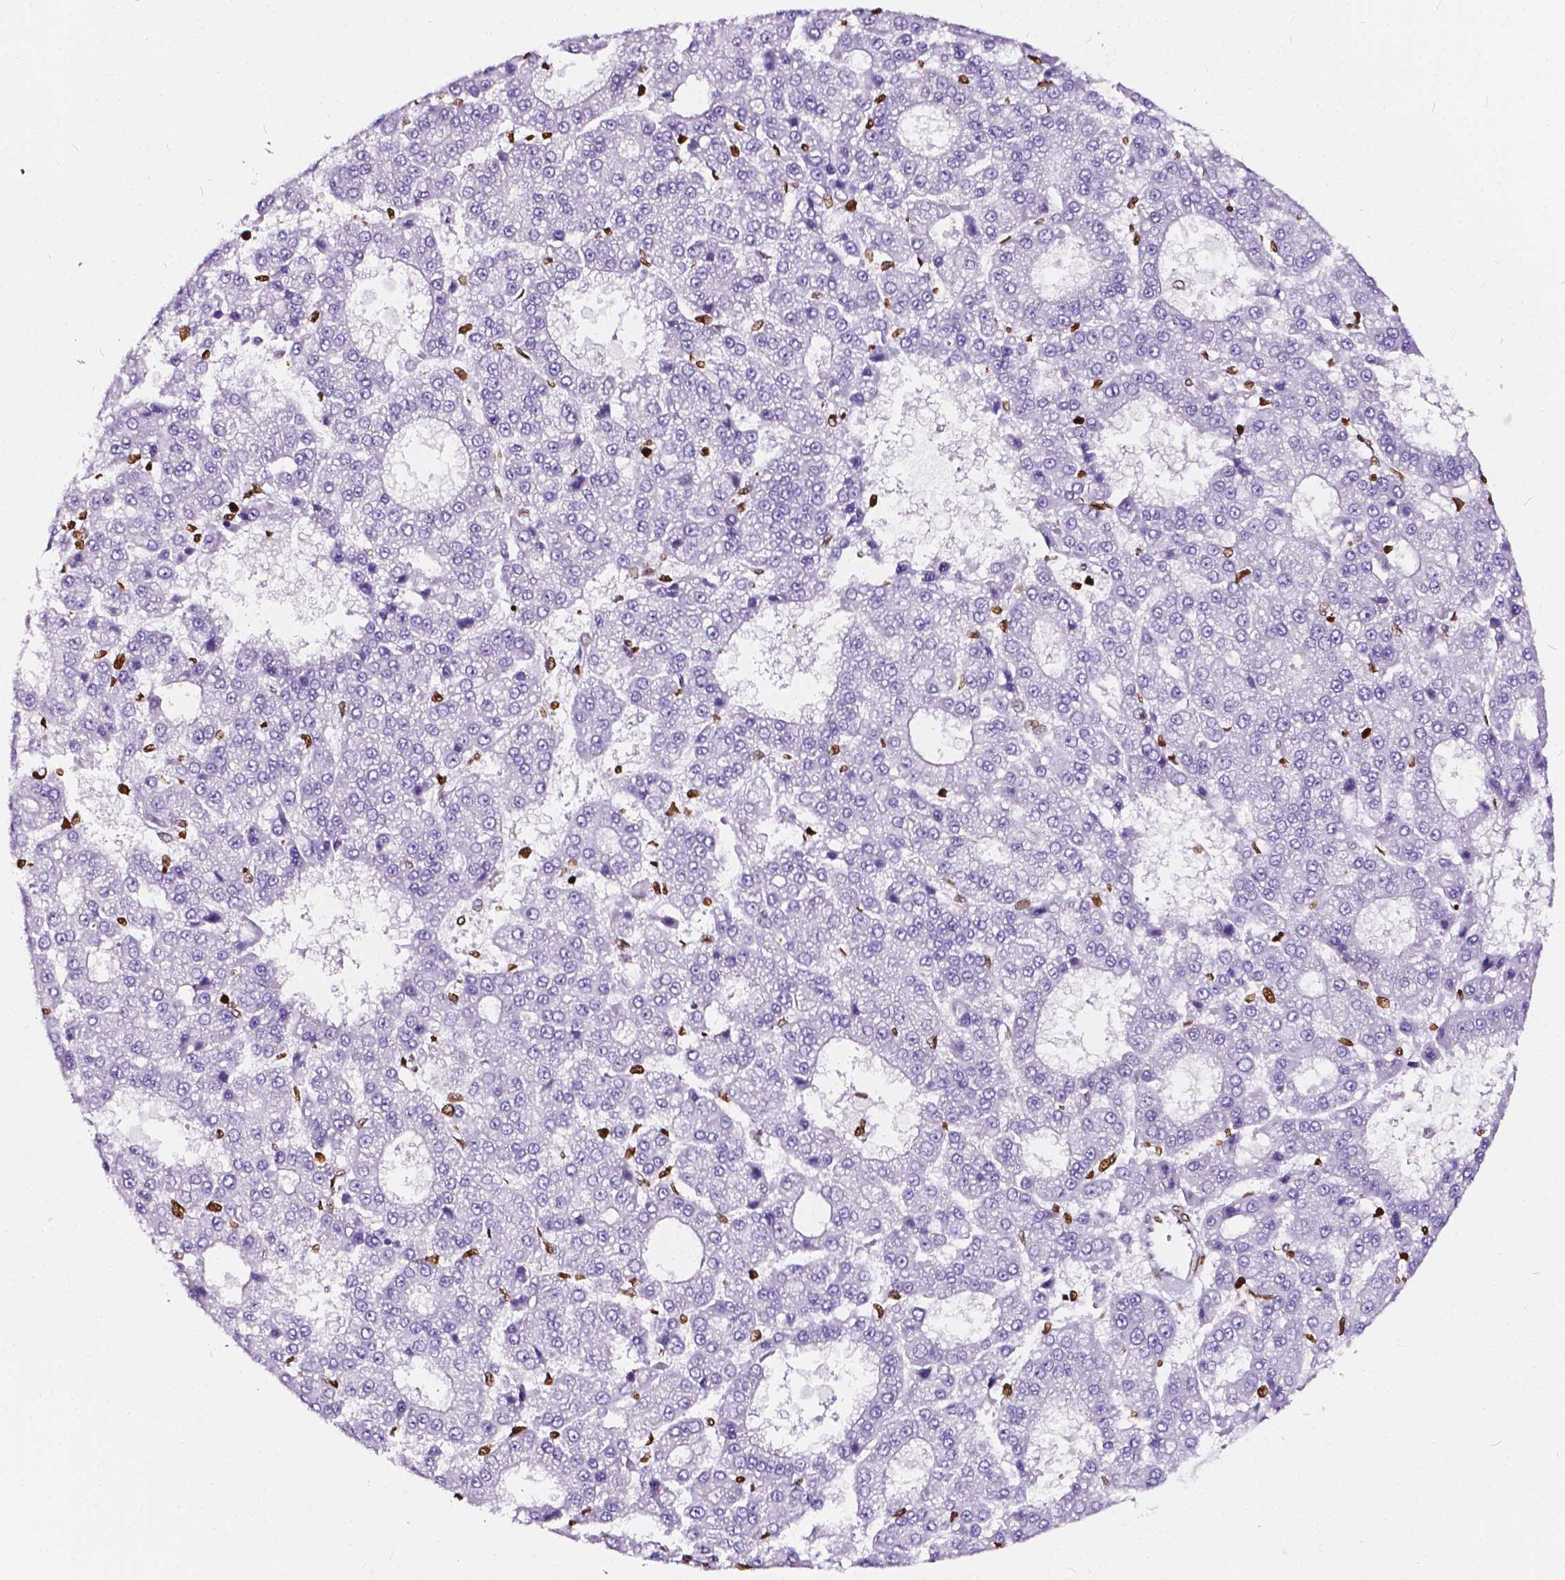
{"staining": {"intensity": "negative", "quantity": "none", "location": "none"}, "tissue": "liver cancer", "cell_type": "Tumor cells", "image_type": "cancer", "snomed": [{"axis": "morphology", "description": "Carcinoma, Hepatocellular, NOS"}, {"axis": "topography", "description": "Liver"}], "caption": "Tumor cells show no significant protein staining in hepatocellular carcinoma (liver).", "gene": "CBY3", "patient": {"sex": "male", "age": 70}}